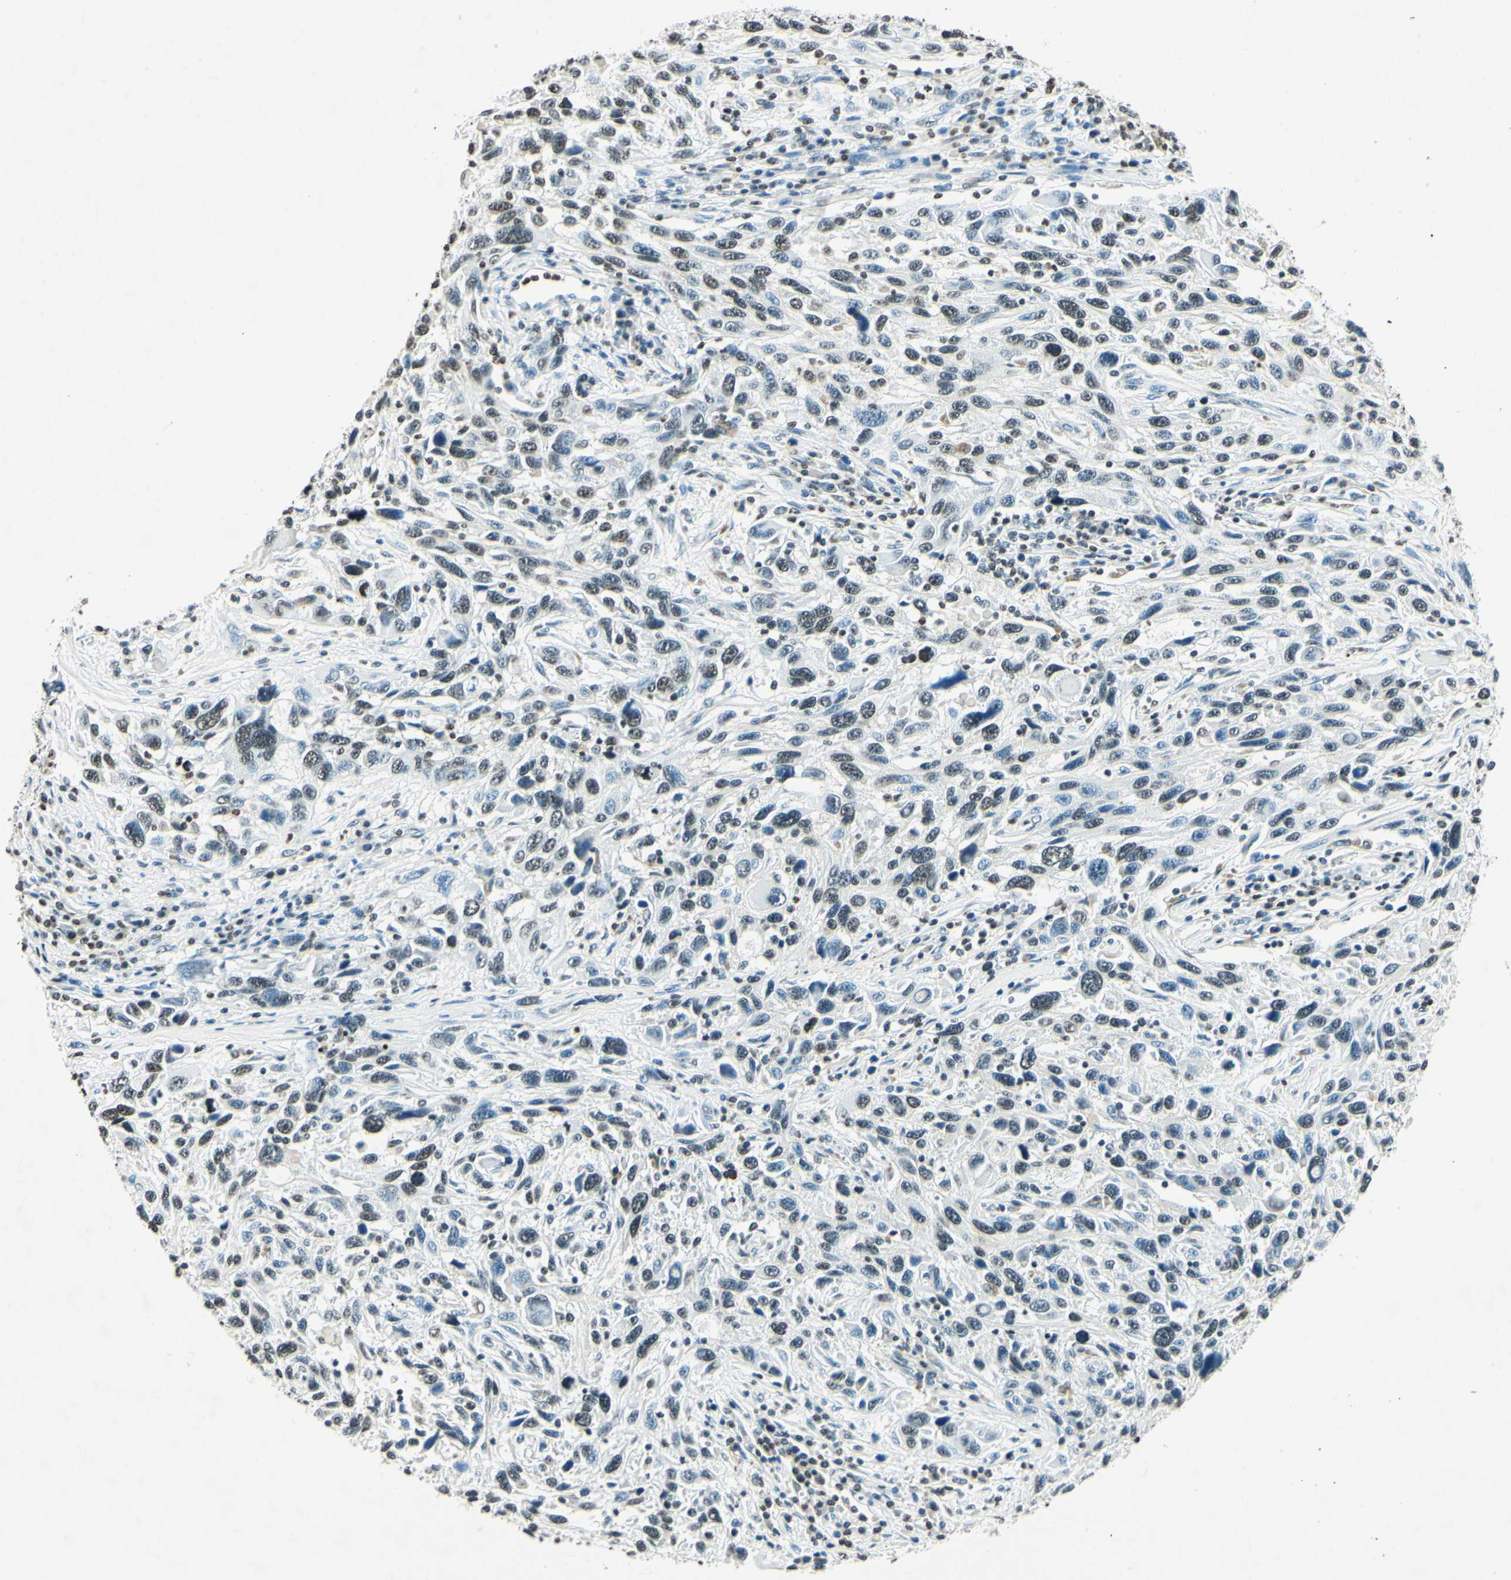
{"staining": {"intensity": "weak", "quantity": "<25%", "location": "nuclear"}, "tissue": "melanoma", "cell_type": "Tumor cells", "image_type": "cancer", "snomed": [{"axis": "morphology", "description": "Malignant melanoma, NOS"}, {"axis": "topography", "description": "Skin"}], "caption": "This is a micrograph of immunohistochemistry staining of melanoma, which shows no positivity in tumor cells. (DAB immunohistochemistry (IHC) visualized using brightfield microscopy, high magnification).", "gene": "MSH2", "patient": {"sex": "male", "age": 53}}